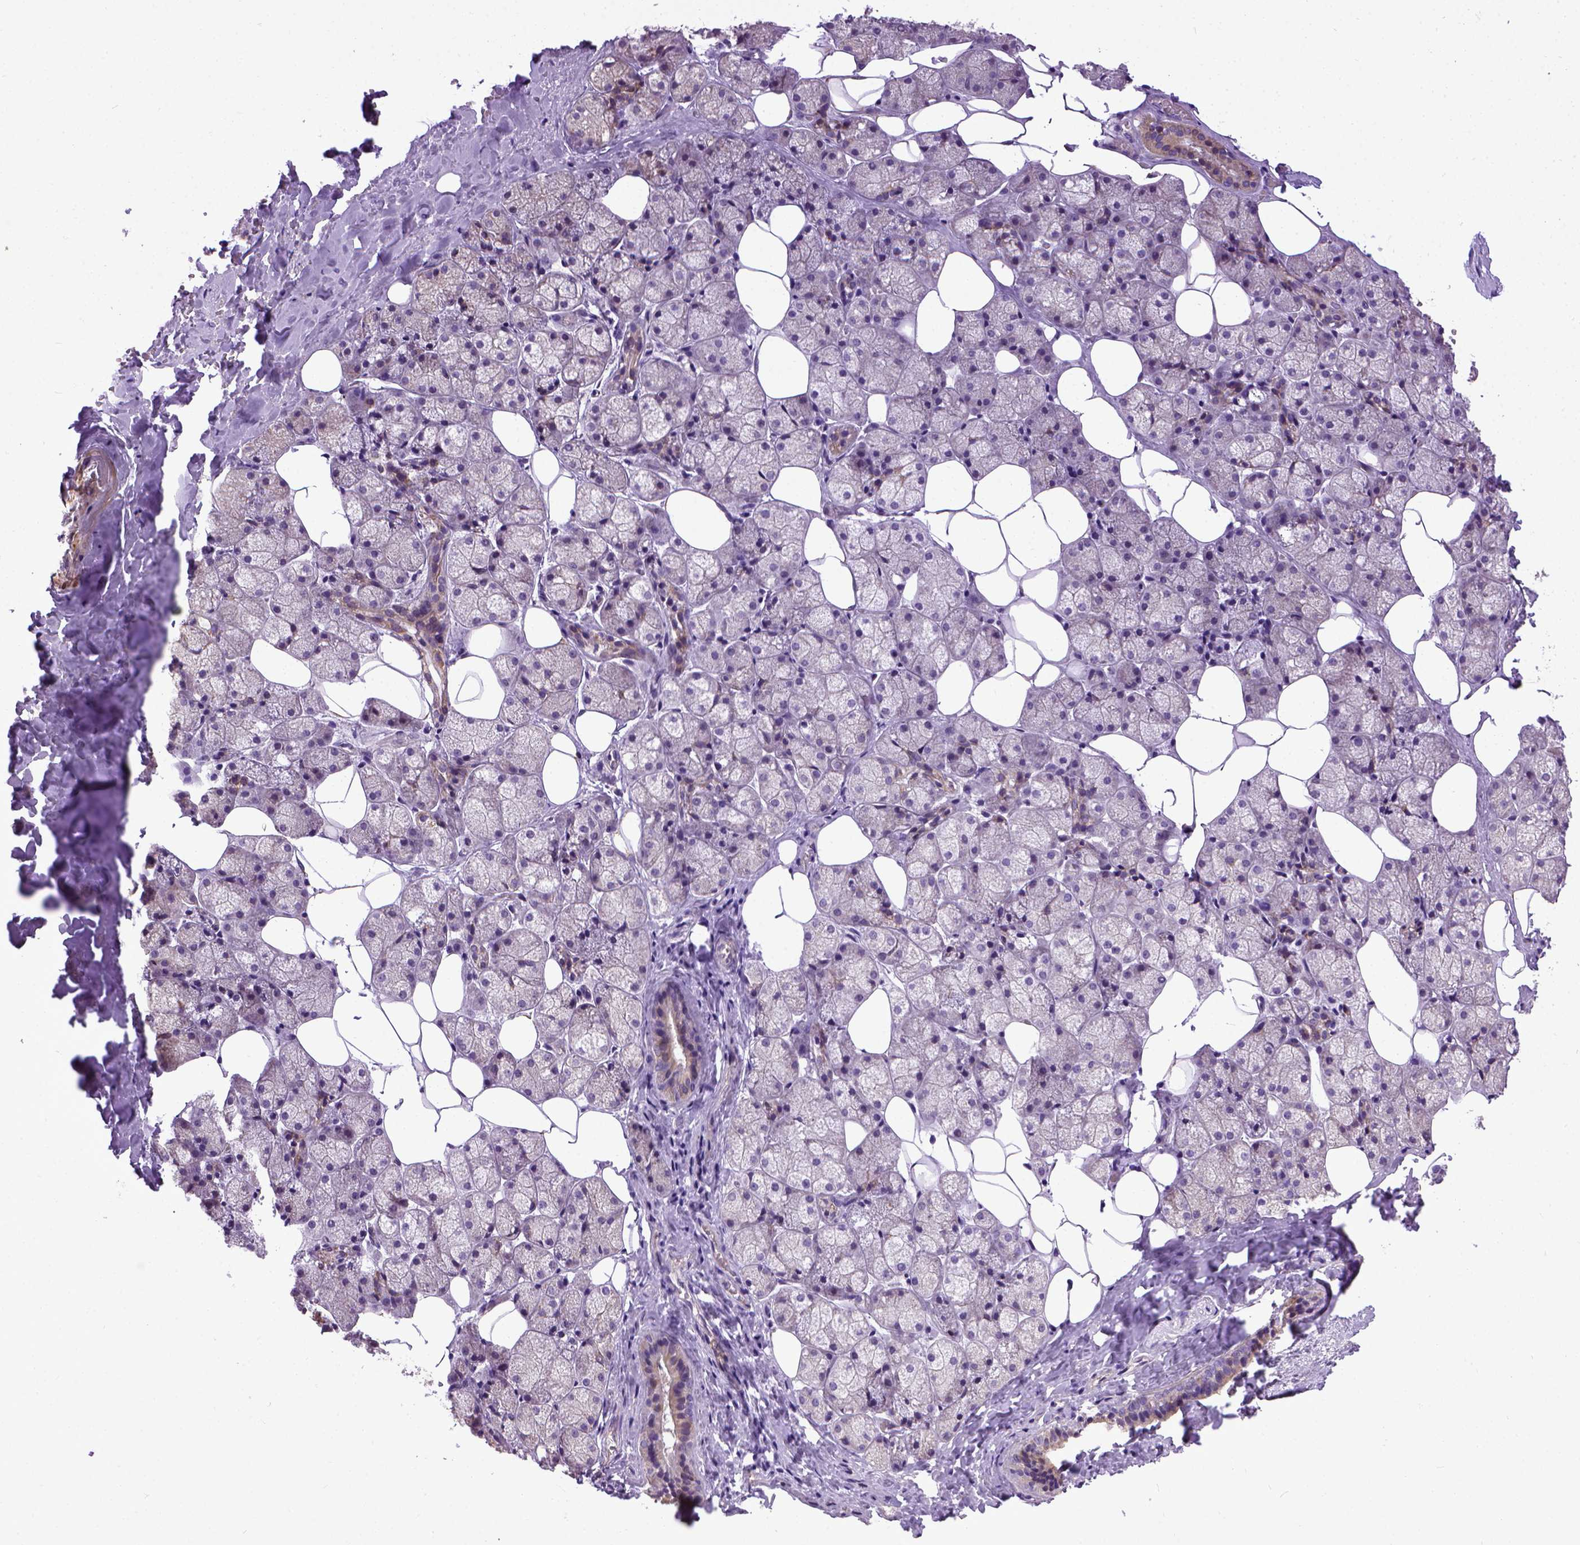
{"staining": {"intensity": "weak", "quantity": "25%-75%", "location": "cytoplasmic/membranous"}, "tissue": "salivary gland", "cell_type": "Glandular cells", "image_type": "normal", "snomed": [{"axis": "morphology", "description": "Normal tissue, NOS"}, {"axis": "topography", "description": "Salivary gland"}], "caption": "Immunohistochemical staining of benign salivary gland reveals weak cytoplasmic/membranous protein expression in about 25%-75% of glandular cells. (DAB (3,3'-diaminobenzidine) = brown stain, brightfield microscopy at high magnification).", "gene": "ENG", "patient": {"sex": "male", "age": 38}}